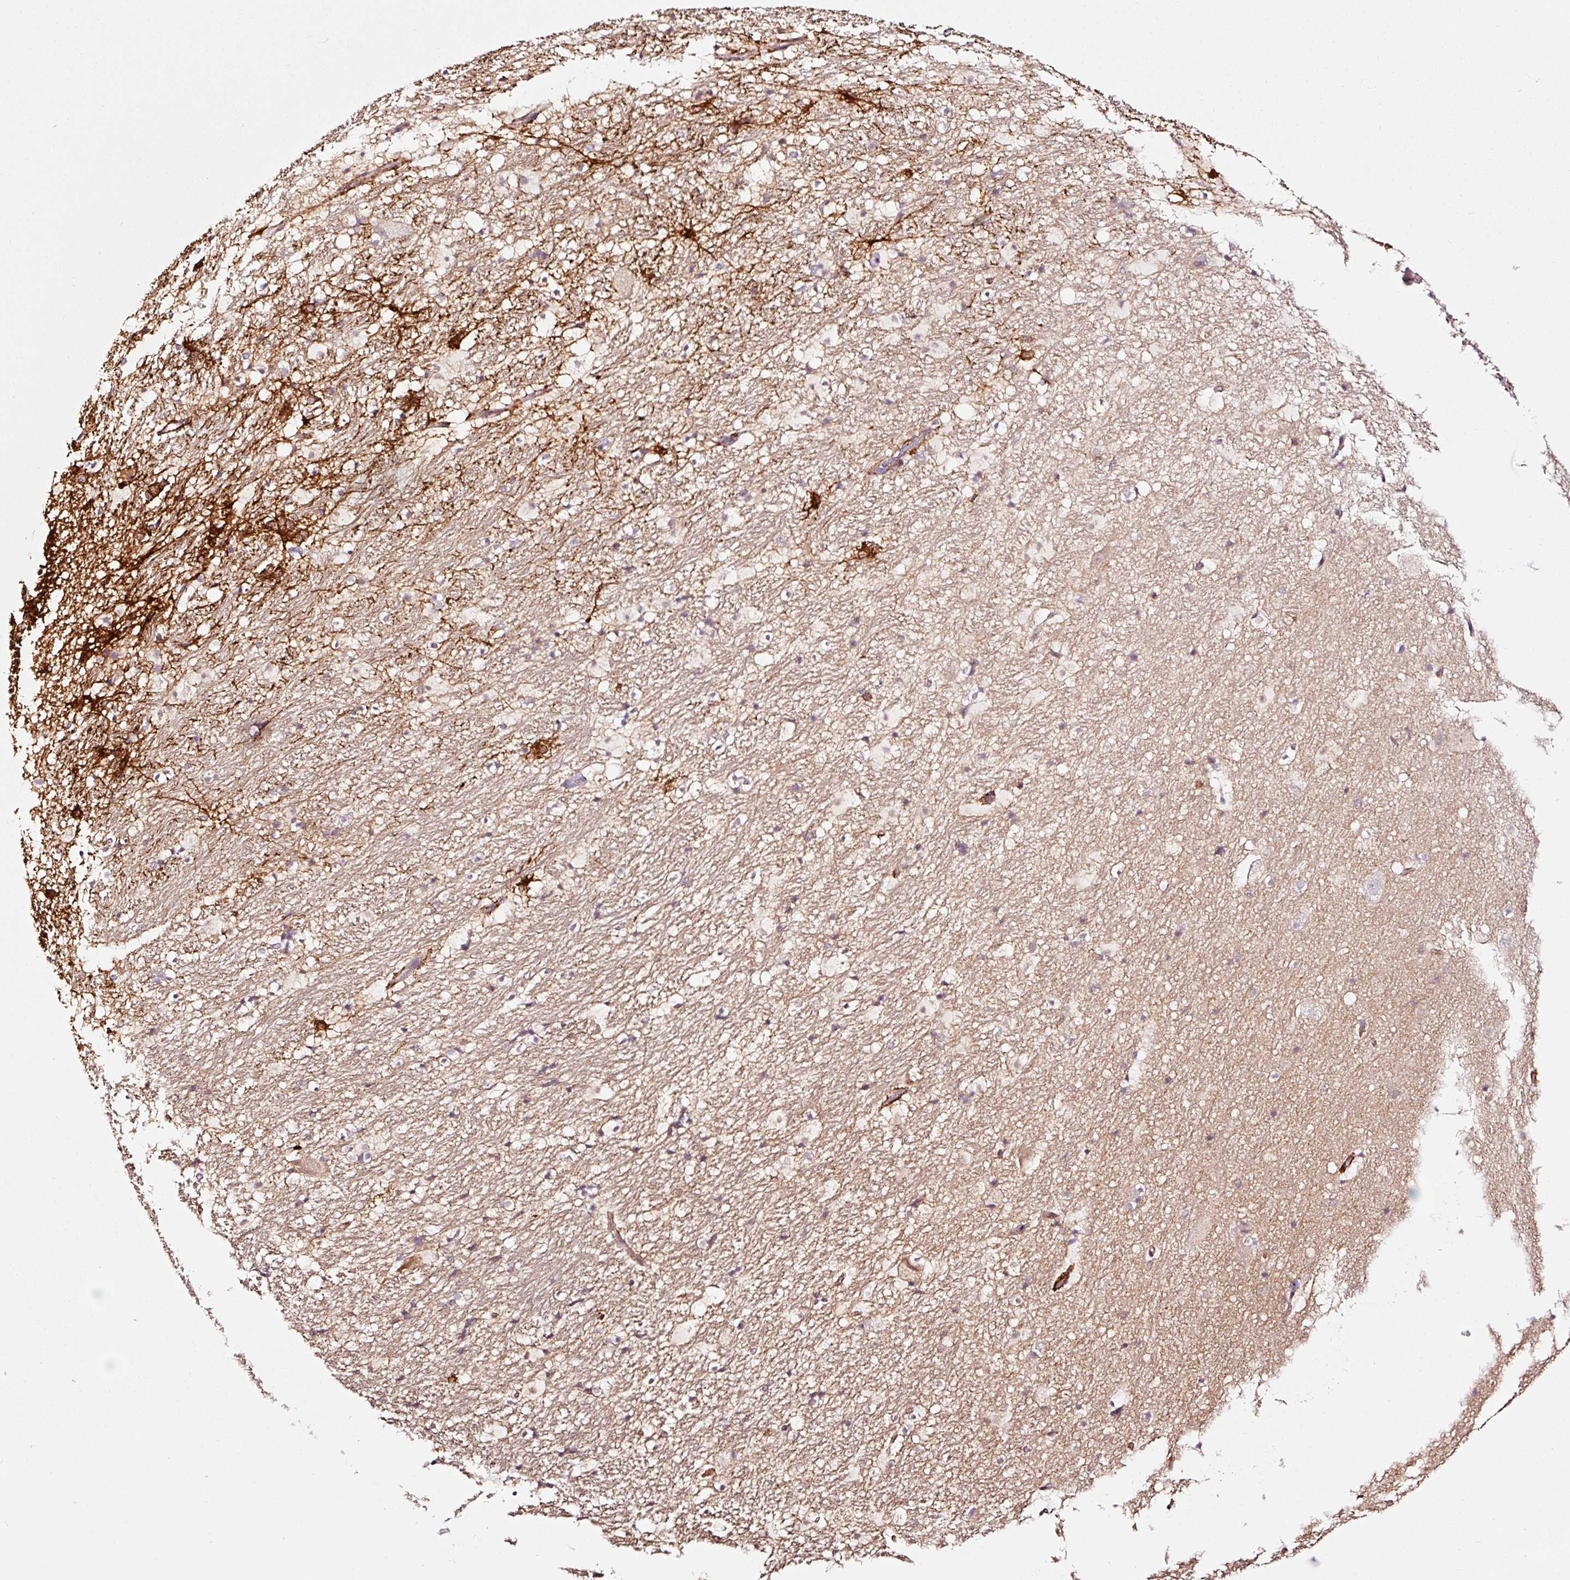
{"staining": {"intensity": "strong", "quantity": "<25%", "location": "cytoplasmic/membranous"}, "tissue": "hippocampus", "cell_type": "Glial cells", "image_type": "normal", "snomed": [{"axis": "morphology", "description": "Normal tissue, NOS"}, {"axis": "topography", "description": "Hippocampus"}], "caption": "The micrograph shows immunohistochemical staining of benign hippocampus. There is strong cytoplasmic/membranous staining is seen in about <25% of glial cells.", "gene": "ADD3", "patient": {"sex": "male", "age": 37}}